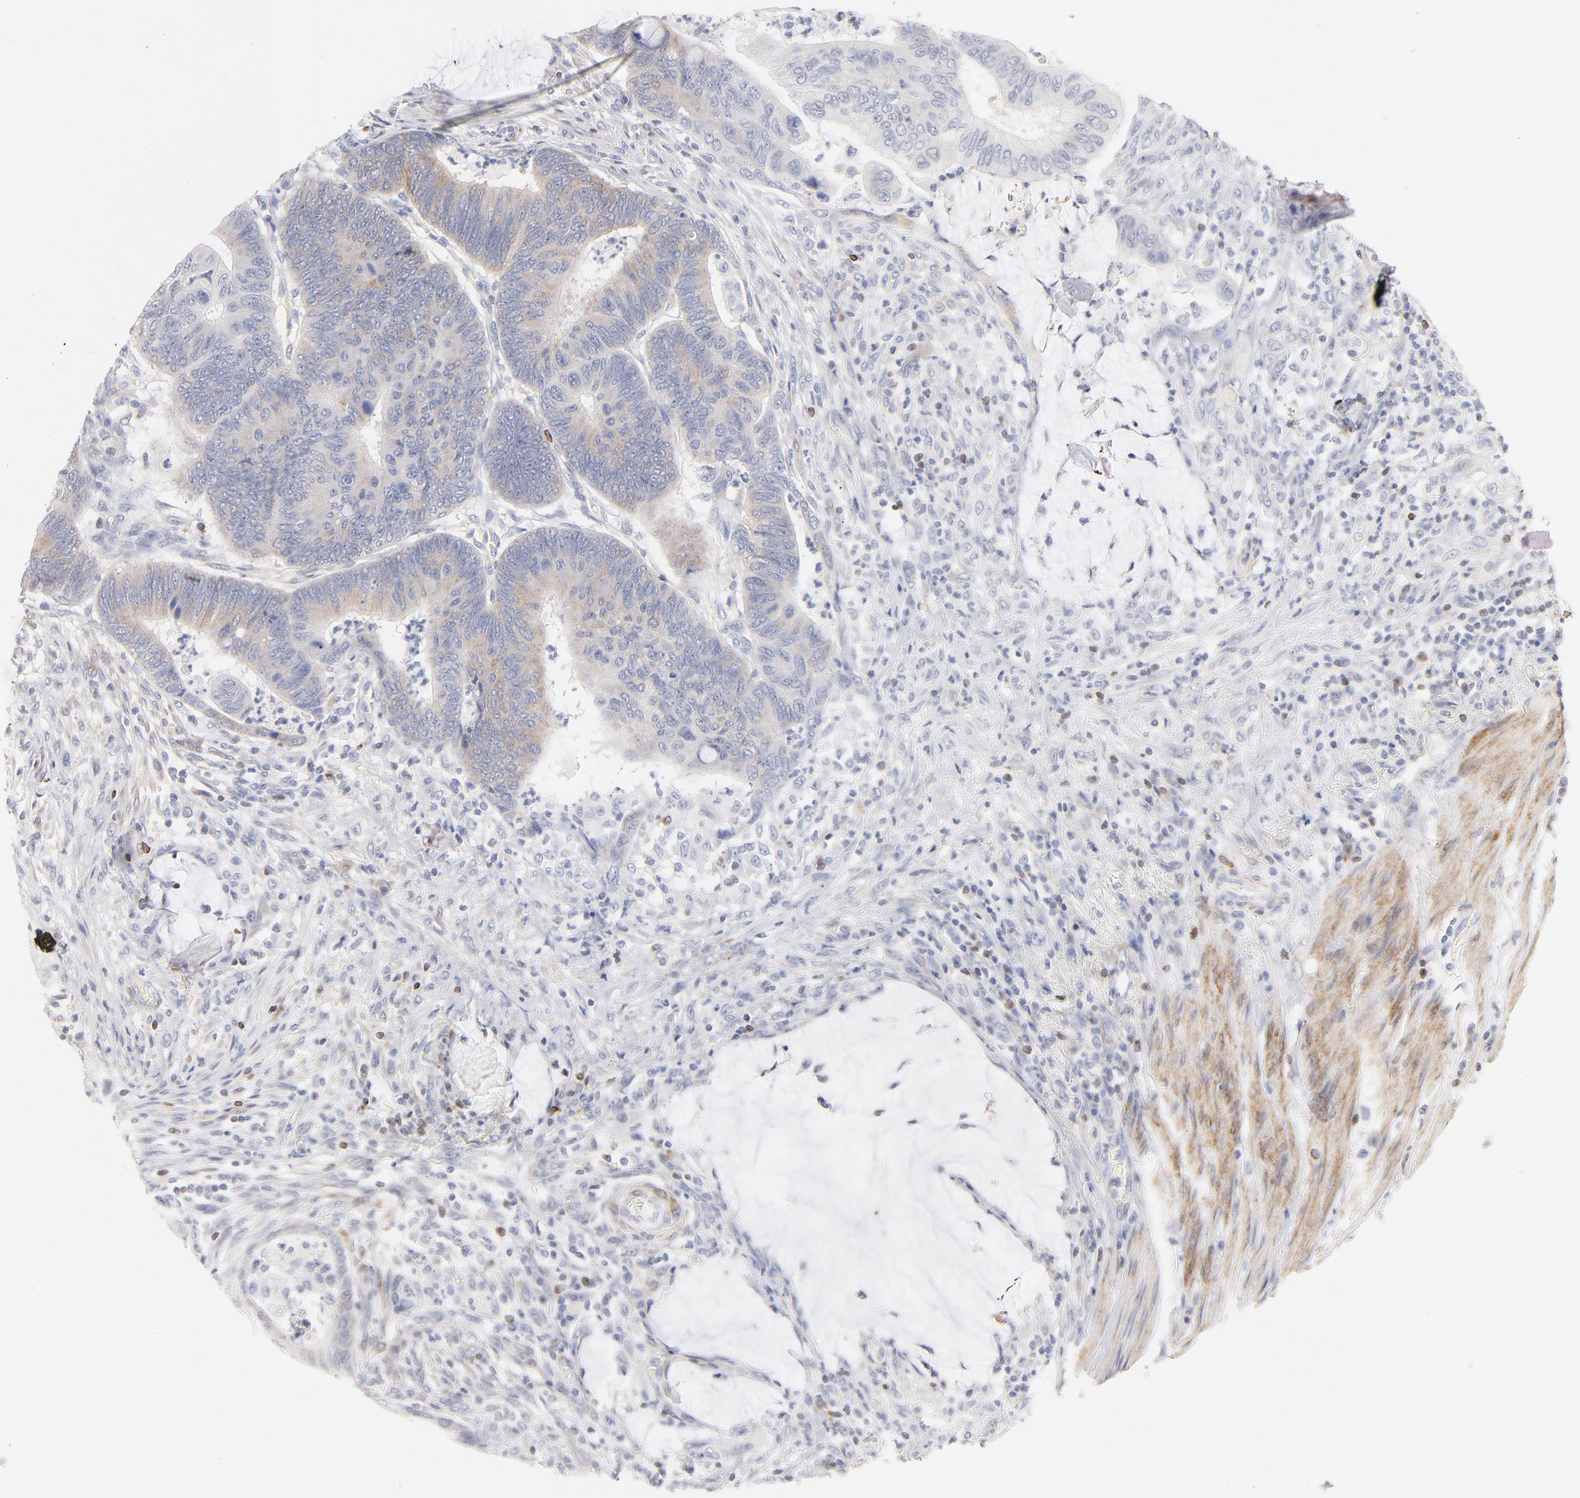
{"staining": {"intensity": "negative", "quantity": "none", "location": "none"}, "tissue": "colorectal cancer", "cell_type": "Tumor cells", "image_type": "cancer", "snomed": [{"axis": "morphology", "description": "Normal tissue, NOS"}, {"axis": "morphology", "description": "Adenocarcinoma, NOS"}, {"axis": "topography", "description": "Rectum"}], "caption": "This image is of colorectal cancer (adenocarcinoma) stained with IHC to label a protein in brown with the nuclei are counter-stained blue. There is no positivity in tumor cells.", "gene": "MID1", "patient": {"sex": "male", "age": 92}}